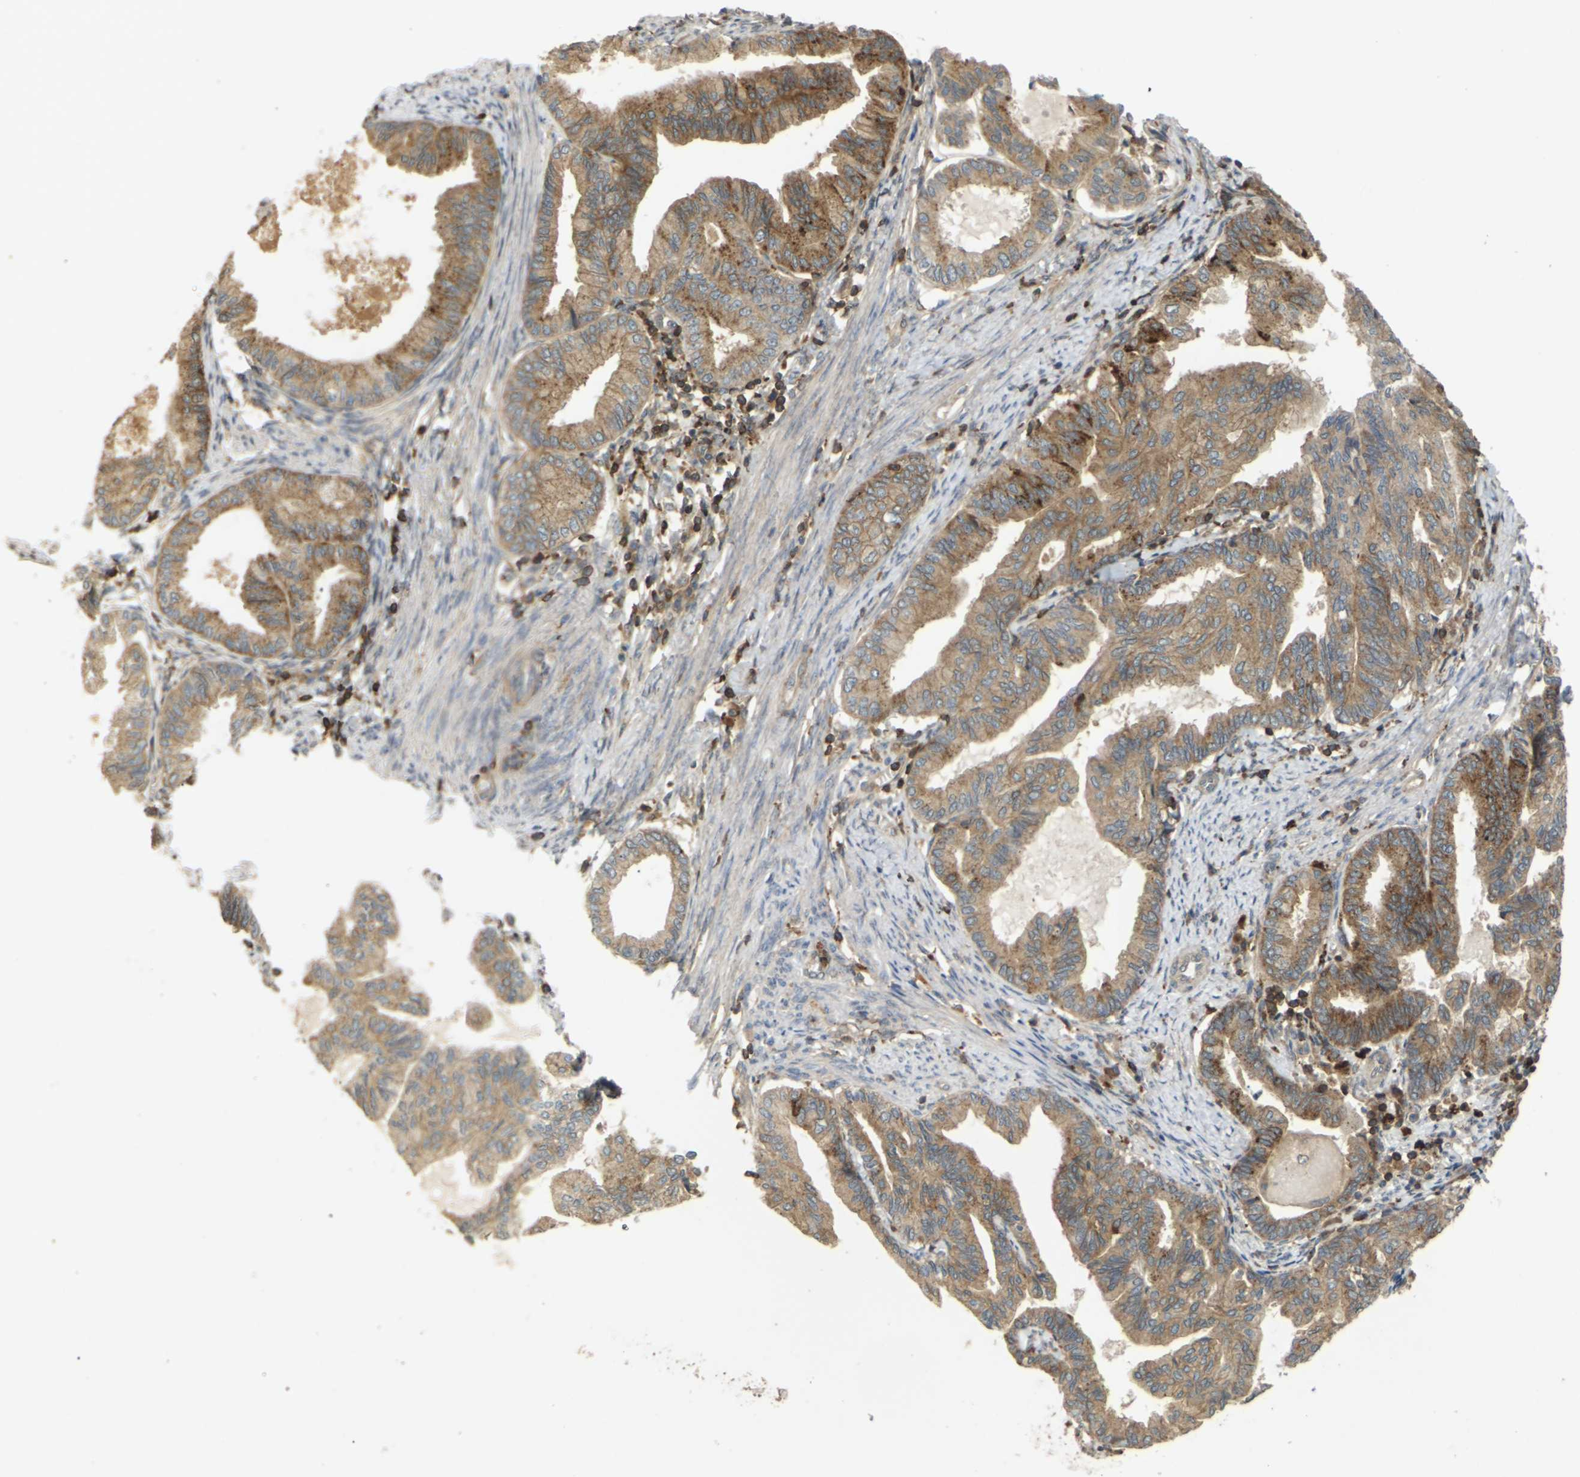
{"staining": {"intensity": "moderate", "quantity": ">75%", "location": "cytoplasmic/membranous"}, "tissue": "endometrial cancer", "cell_type": "Tumor cells", "image_type": "cancer", "snomed": [{"axis": "morphology", "description": "Adenocarcinoma, NOS"}, {"axis": "topography", "description": "Endometrium"}], "caption": "Protein staining of adenocarcinoma (endometrial) tissue reveals moderate cytoplasmic/membranous positivity in approximately >75% of tumor cells.", "gene": "KSR1", "patient": {"sex": "female", "age": 86}}